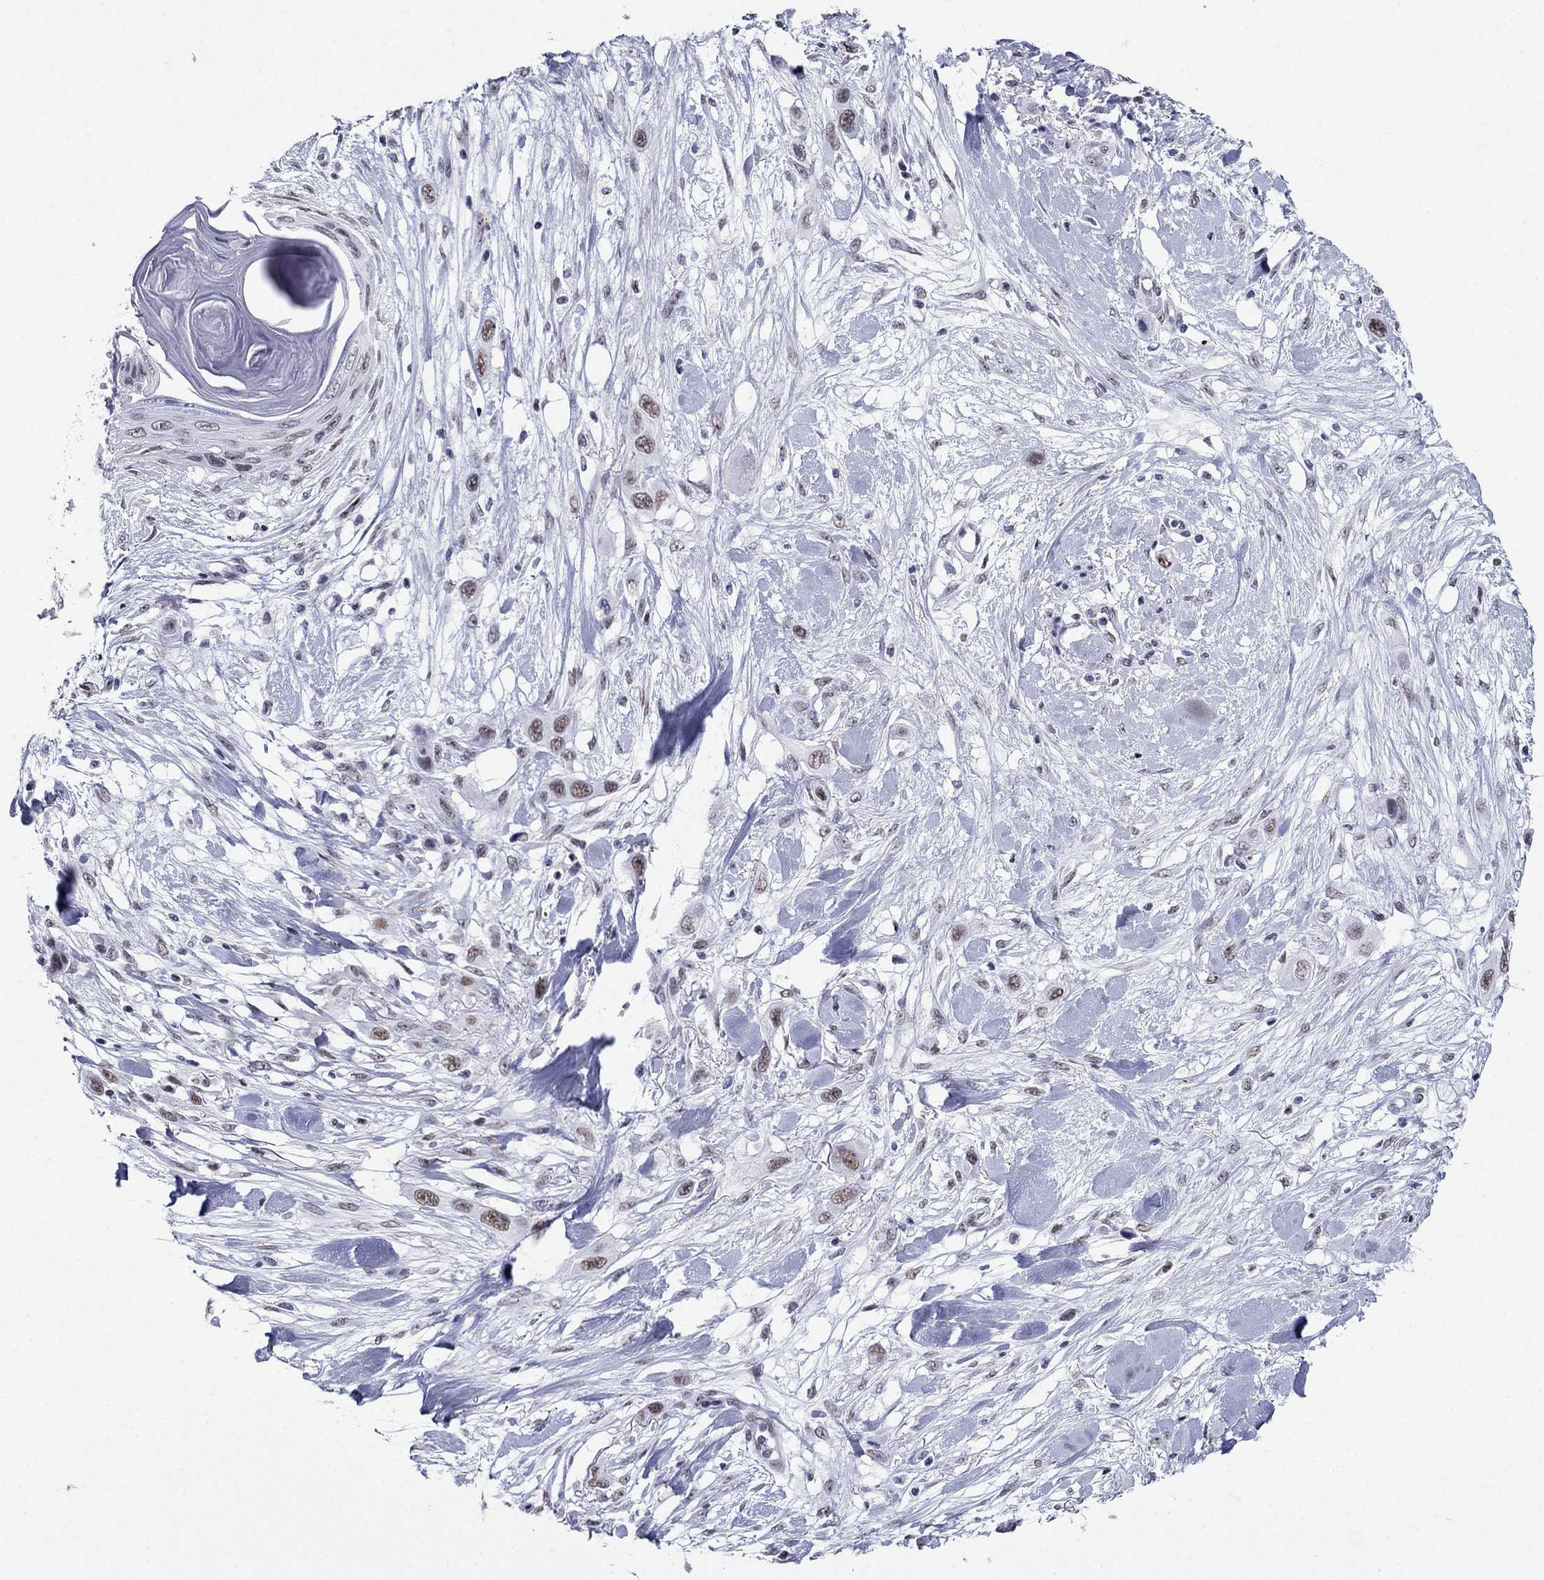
{"staining": {"intensity": "weak", "quantity": "25%-75%", "location": "nuclear"}, "tissue": "skin cancer", "cell_type": "Tumor cells", "image_type": "cancer", "snomed": [{"axis": "morphology", "description": "Squamous cell carcinoma, NOS"}, {"axis": "topography", "description": "Skin"}], "caption": "An immunohistochemistry (IHC) image of neoplastic tissue is shown. Protein staining in brown highlights weak nuclear positivity in skin squamous cell carcinoma within tumor cells.", "gene": "PPM1G", "patient": {"sex": "male", "age": 79}}